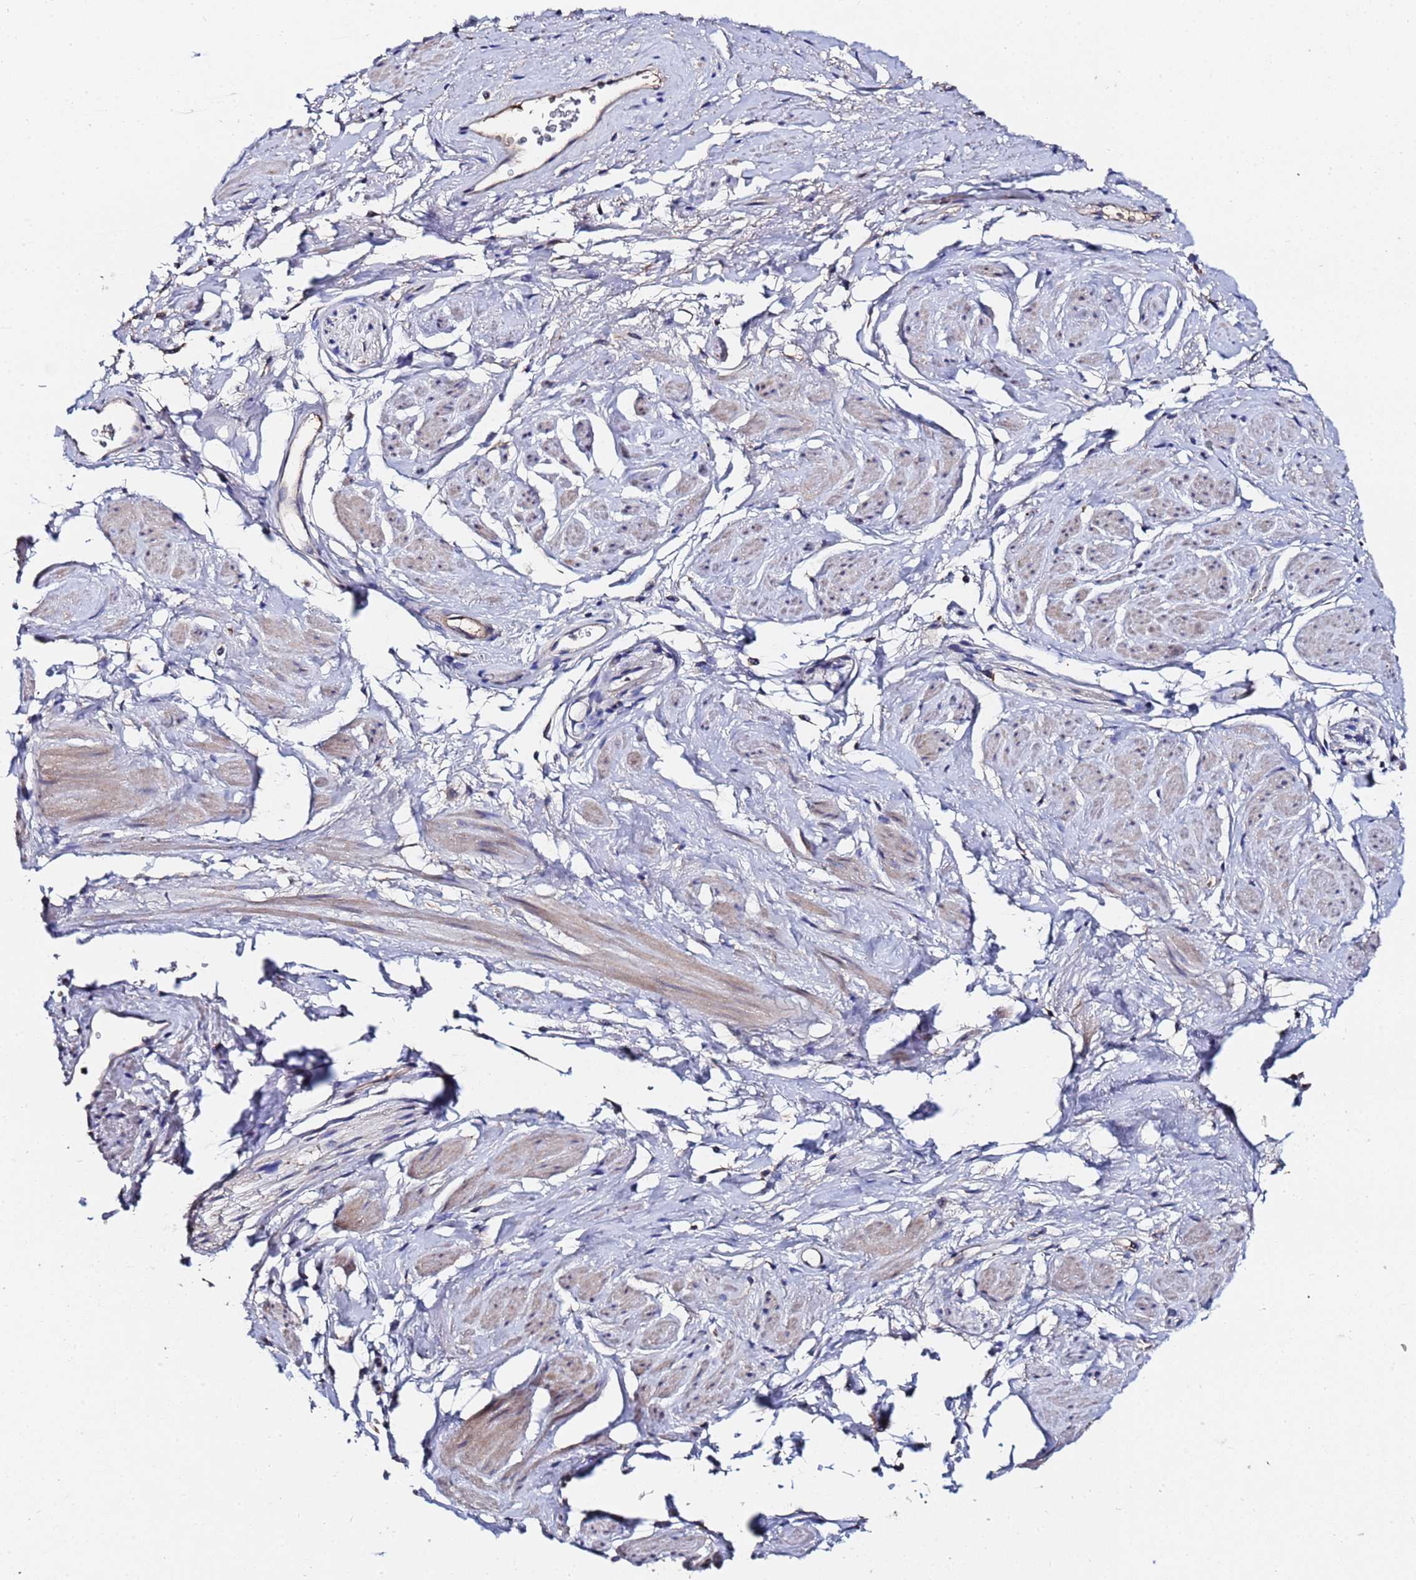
{"staining": {"intensity": "negative", "quantity": "none", "location": "none"}, "tissue": "adipose tissue", "cell_type": "Adipocytes", "image_type": "normal", "snomed": [{"axis": "morphology", "description": "Normal tissue, NOS"}, {"axis": "morphology", "description": "Adenocarcinoma, NOS"}, {"axis": "topography", "description": "Rectum"}, {"axis": "topography", "description": "Vagina"}, {"axis": "topography", "description": "Peripheral nerve tissue"}], "caption": "IHC of normal human adipose tissue shows no expression in adipocytes.", "gene": "TCP10L", "patient": {"sex": "female", "age": 71}}